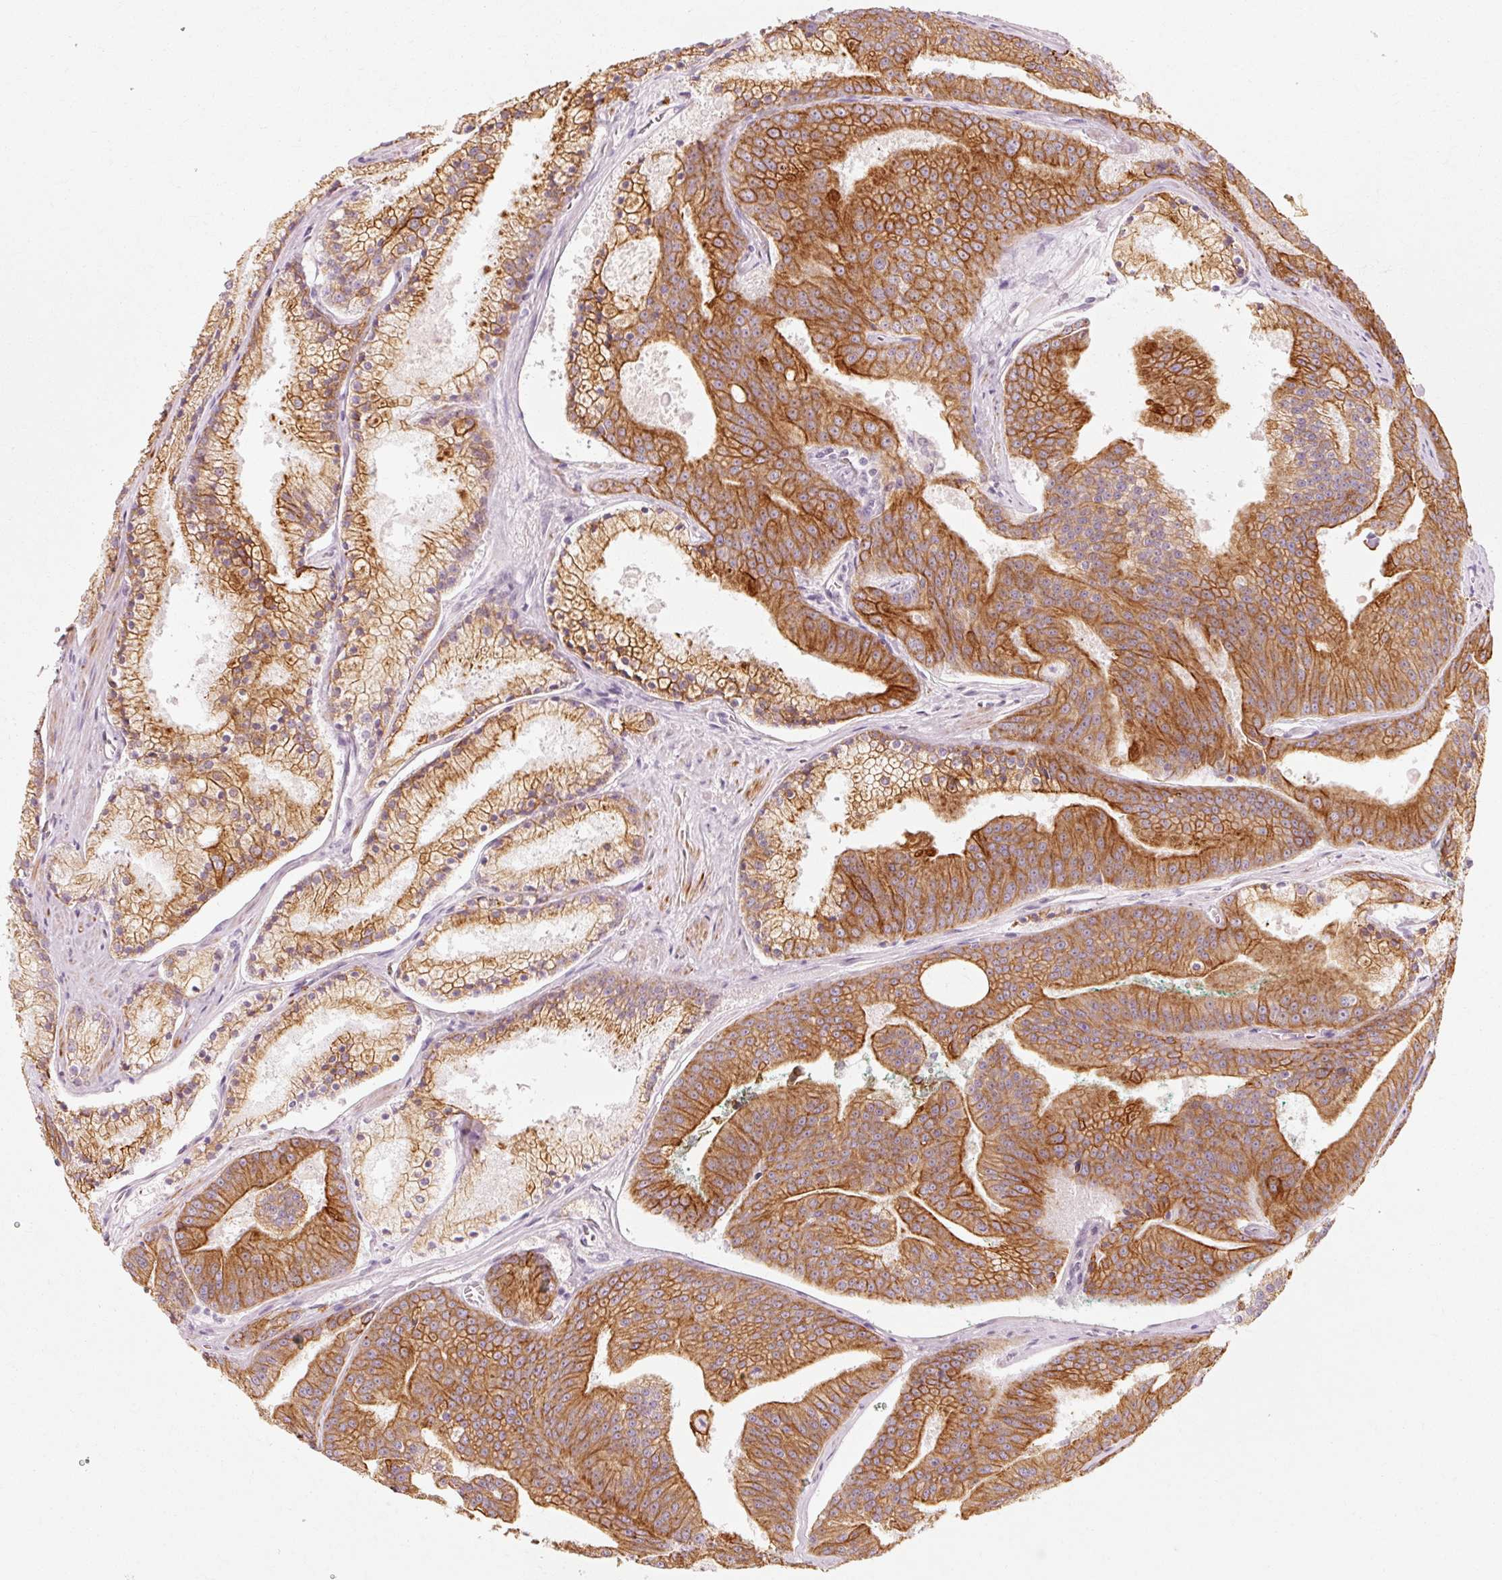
{"staining": {"intensity": "strong", "quantity": ">75%", "location": "cytoplasmic/membranous"}, "tissue": "prostate cancer", "cell_type": "Tumor cells", "image_type": "cancer", "snomed": [{"axis": "morphology", "description": "Adenocarcinoma, High grade"}, {"axis": "topography", "description": "Prostate"}], "caption": "Prostate high-grade adenocarcinoma stained for a protein (brown) displays strong cytoplasmic/membranous positive staining in about >75% of tumor cells.", "gene": "TRIM73", "patient": {"sex": "male", "age": 61}}